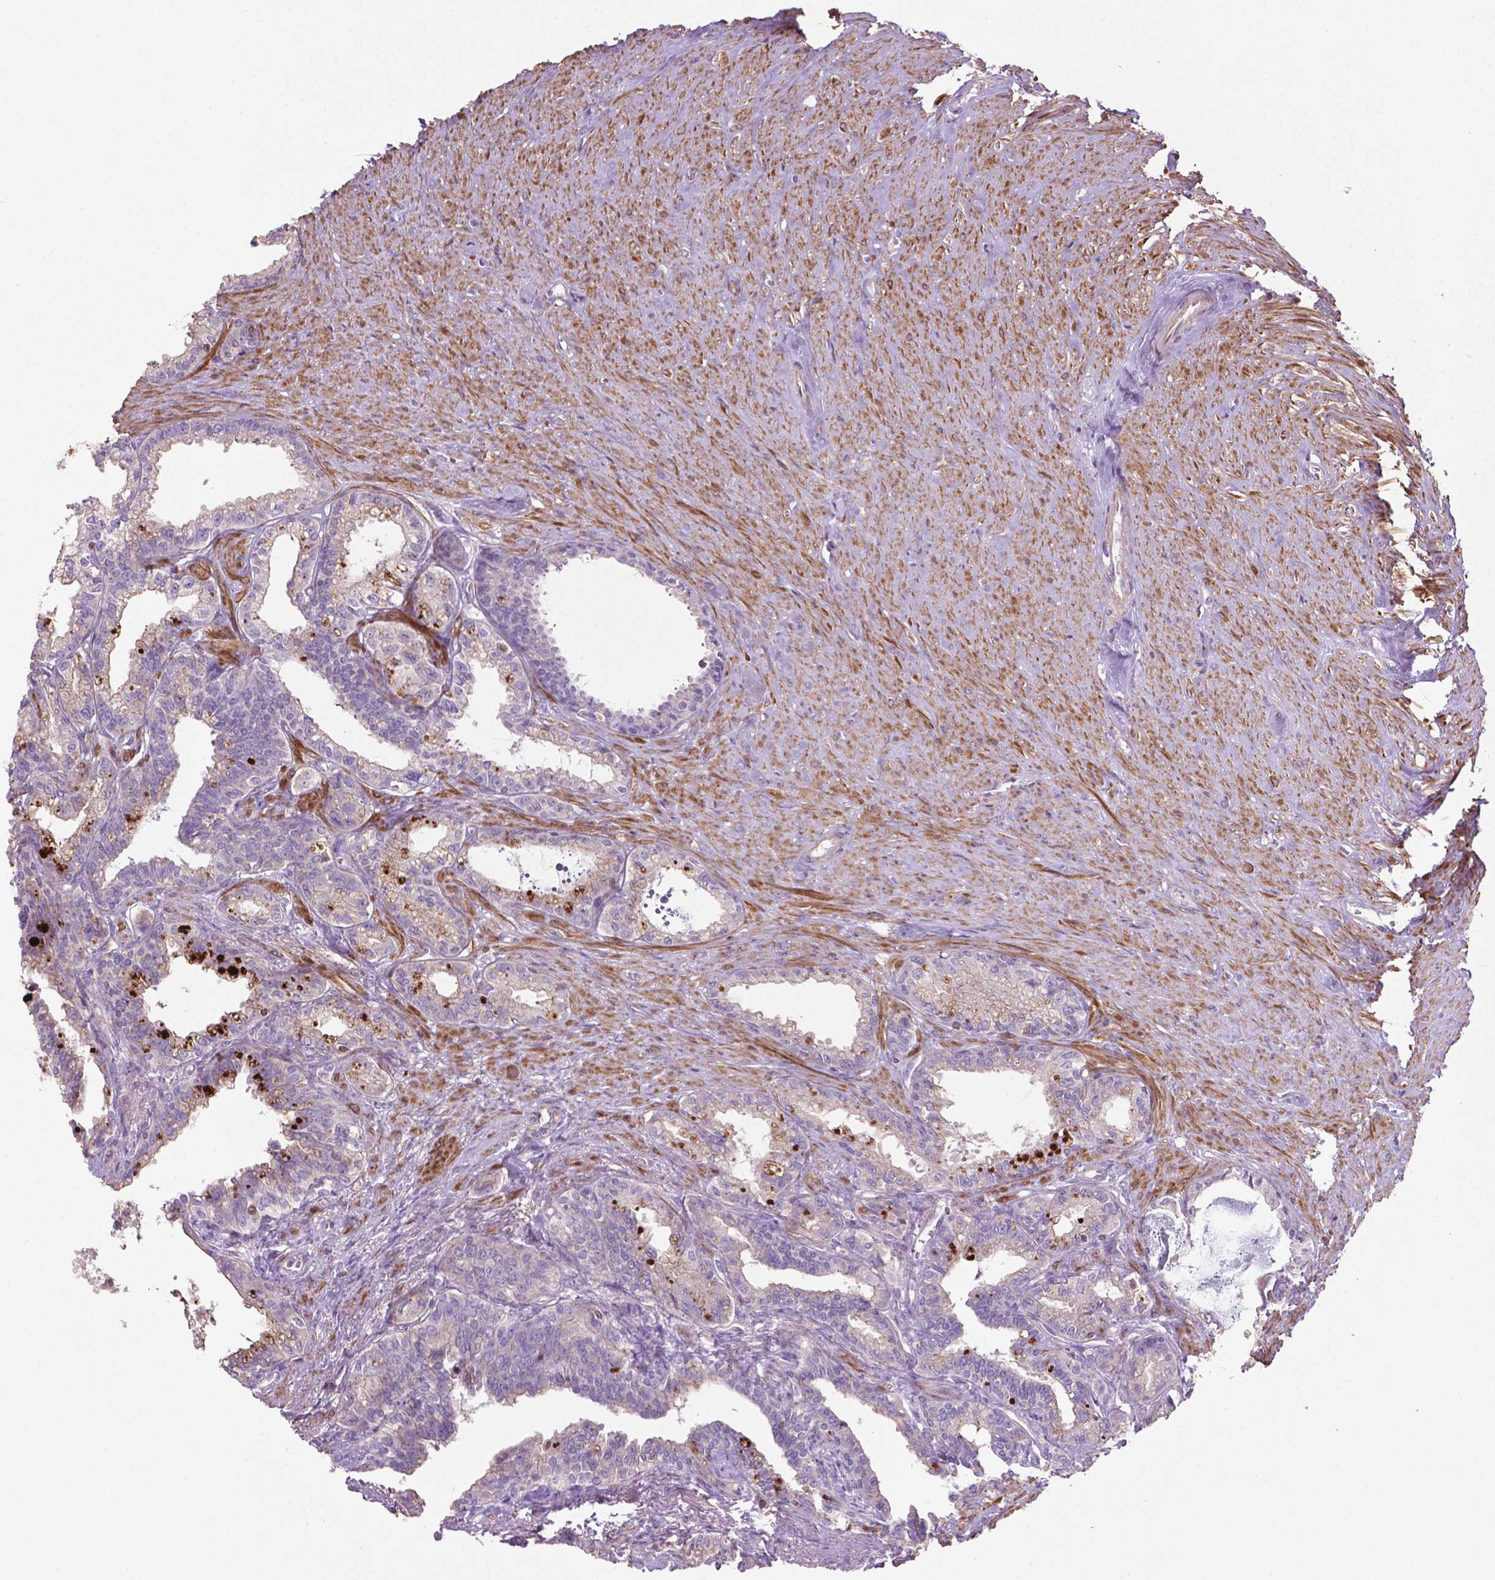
{"staining": {"intensity": "negative", "quantity": "none", "location": "none"}, "tissue": "seminal vesicle", "cell_type": "Glandular cells", "image_type": "normal", "snomed": [{"axis": "morphology", "description": "Normal tissue, NOS"}, {"axis": "morphology", "description": "Urothelial carcinoma, NOS"}, {"axis": "topography", "description": "Urinary bladder"}, {"axis": "topography", "description": "Seminal veicle"}], "caption": "The immunohistochemistry image has no significant expression in glandular cells of seminal vesicle. (Stains: DAB immunohistochemistry (IHC) with hematoxylin counter stain, Microscopy: brightfield microscopy at high magnification).", "gene": "BMP4", "patient": {"sex": "male", "age": 76}}